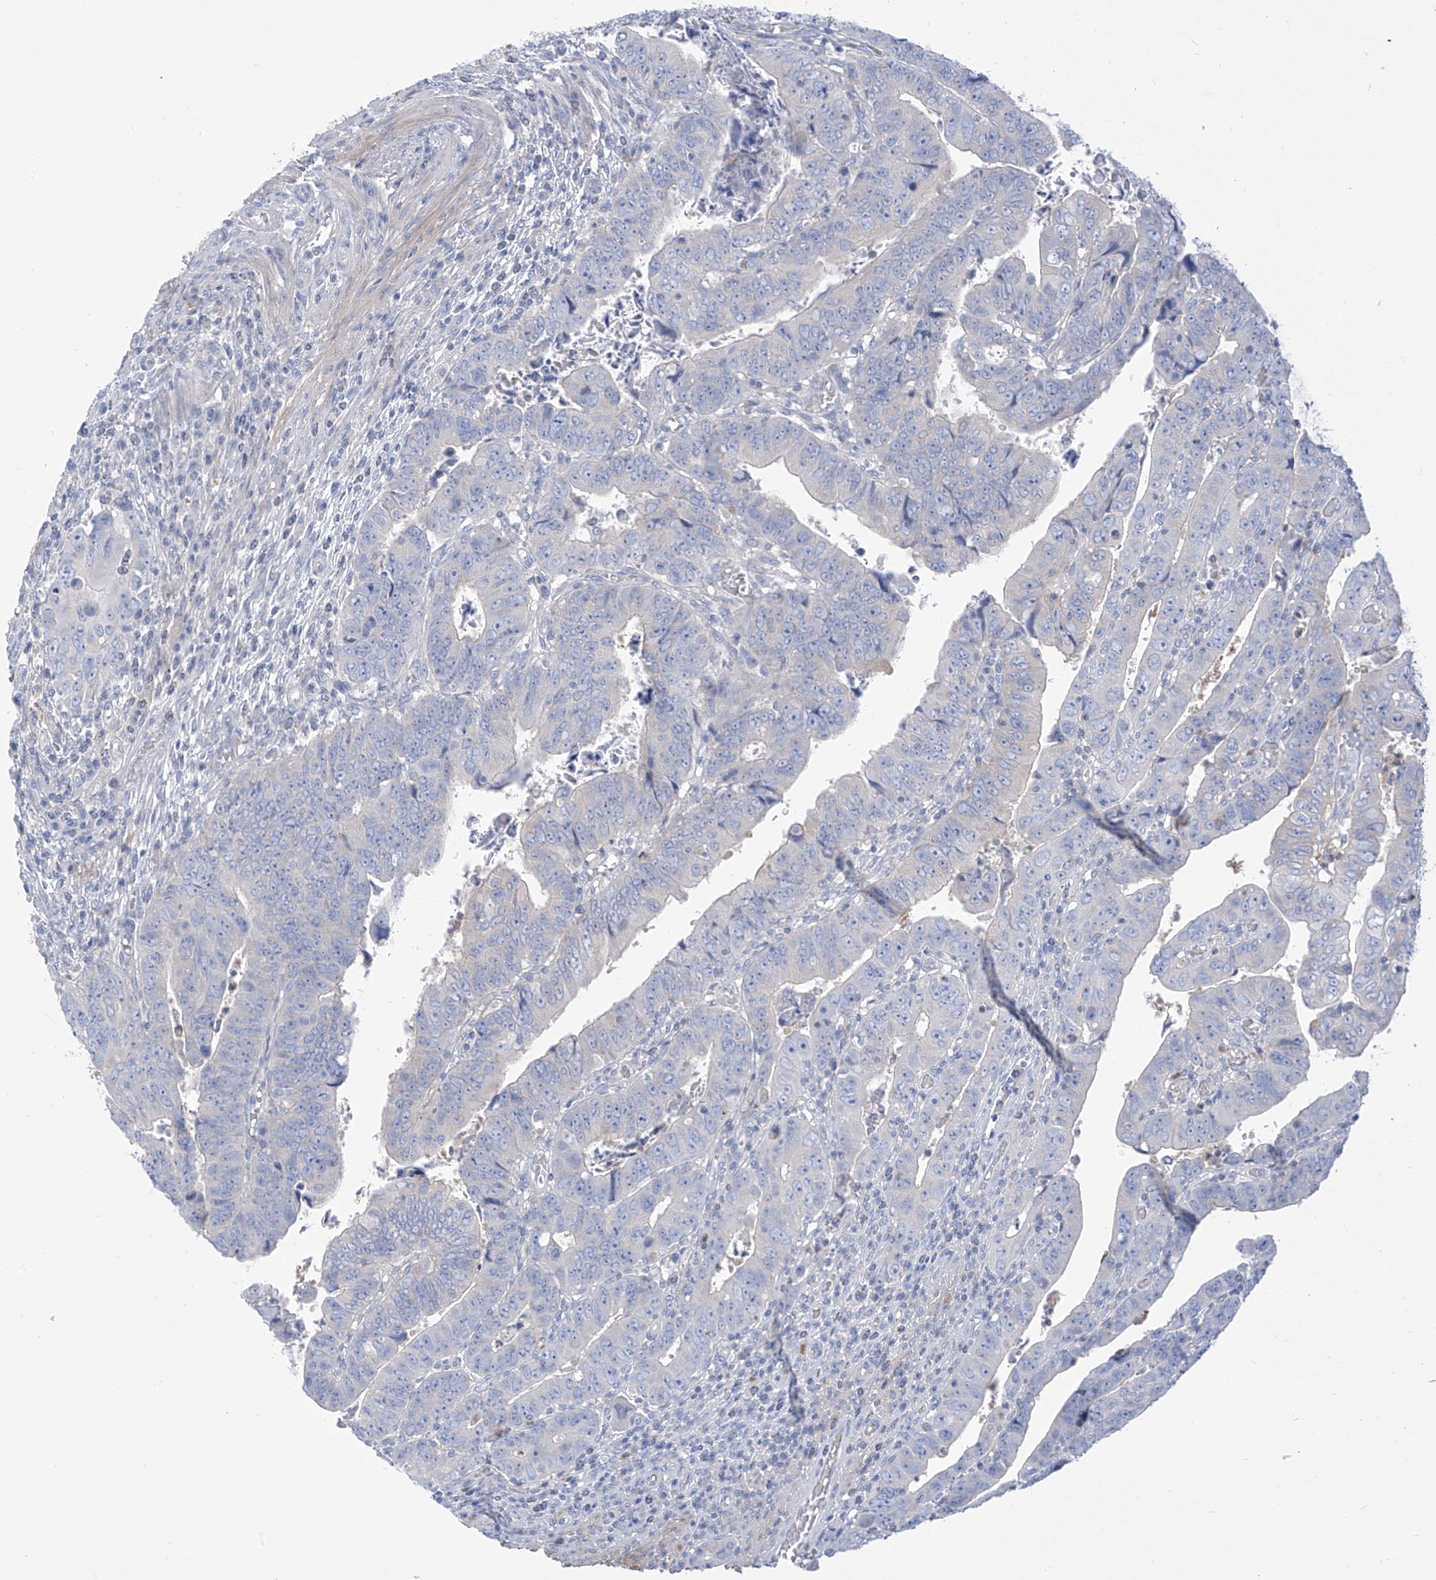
{"staining": {"intensity": "negative", "quantity": "none", "location": "none"}, "tissue": "colorectal cancer", "cell_type": "Tumor cells", "image_type": "cancer", "snomed": [{"axis": "morphology", "description": "Normal tissue, NOS"}, {"axis": "morphology", "description": "Adenocarcinoma, NOS"}, {"axis": "topography", "description": "Rectum"}], "caption": "Tumor cells show no significant protein positivity in colorectal cancer.", "gene": "FABP2", "patient": {"sex": "female", "age": 65}}